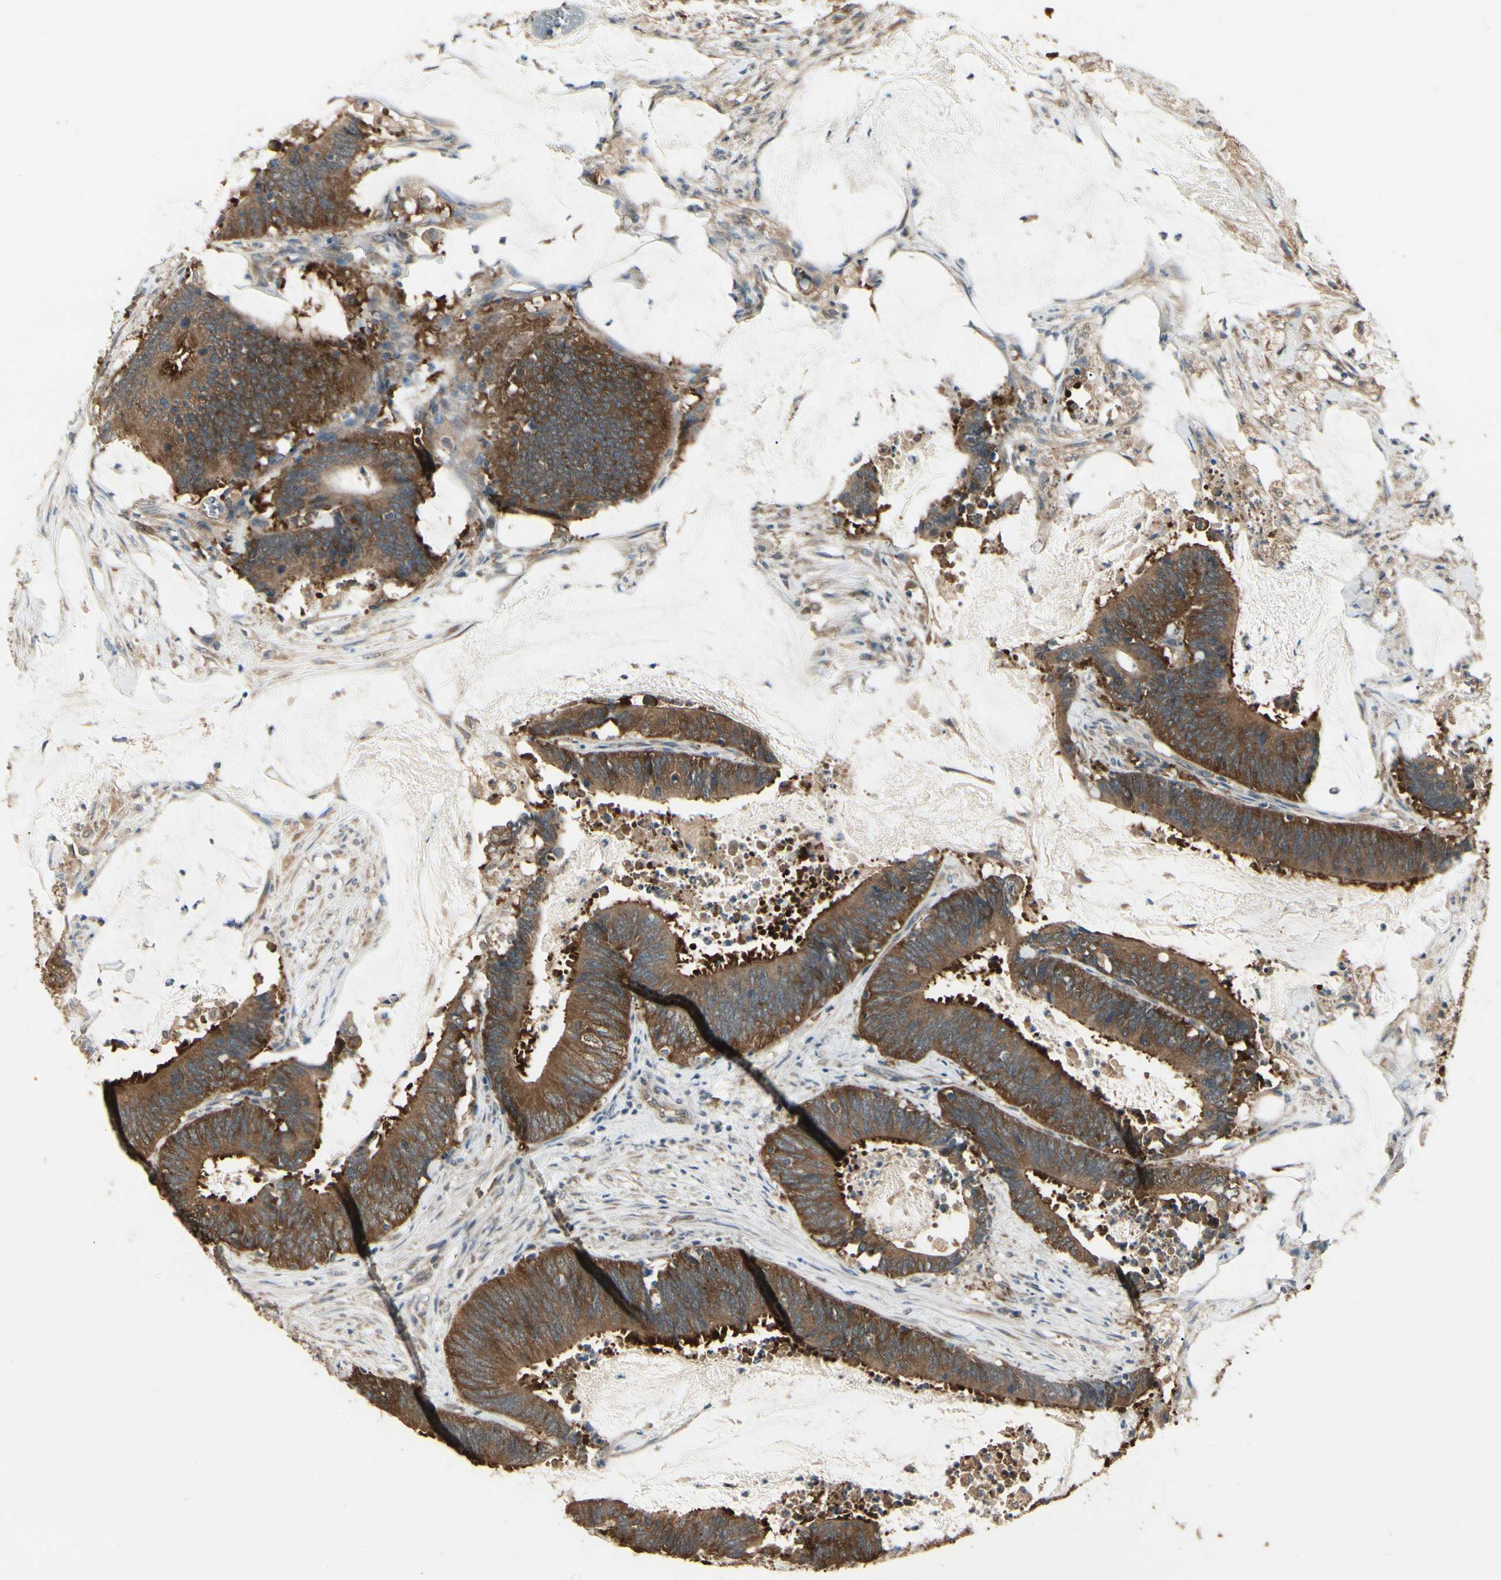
{"staining": {"intensity": "strong", "quantity": ">75%", "location": "cytoplasmic/membranous"}, "tissue": "colorectal cancer", "cell_type": "Tumor cells", "image_type": "cancer", "snomed": [{"axis": "morphology", "description": "Adenocarcinoma, NOS"}, {"axis": "topography", "description": "Rectum"}], "caption": "IHC of colorectal cancer (adenocarcinoma) displays high levels of strong cytoplasmic/membranous positivity in about >75% of tumor cells.", "gene": "CCT7", "patient": {"sex": "female", "age": 66}}